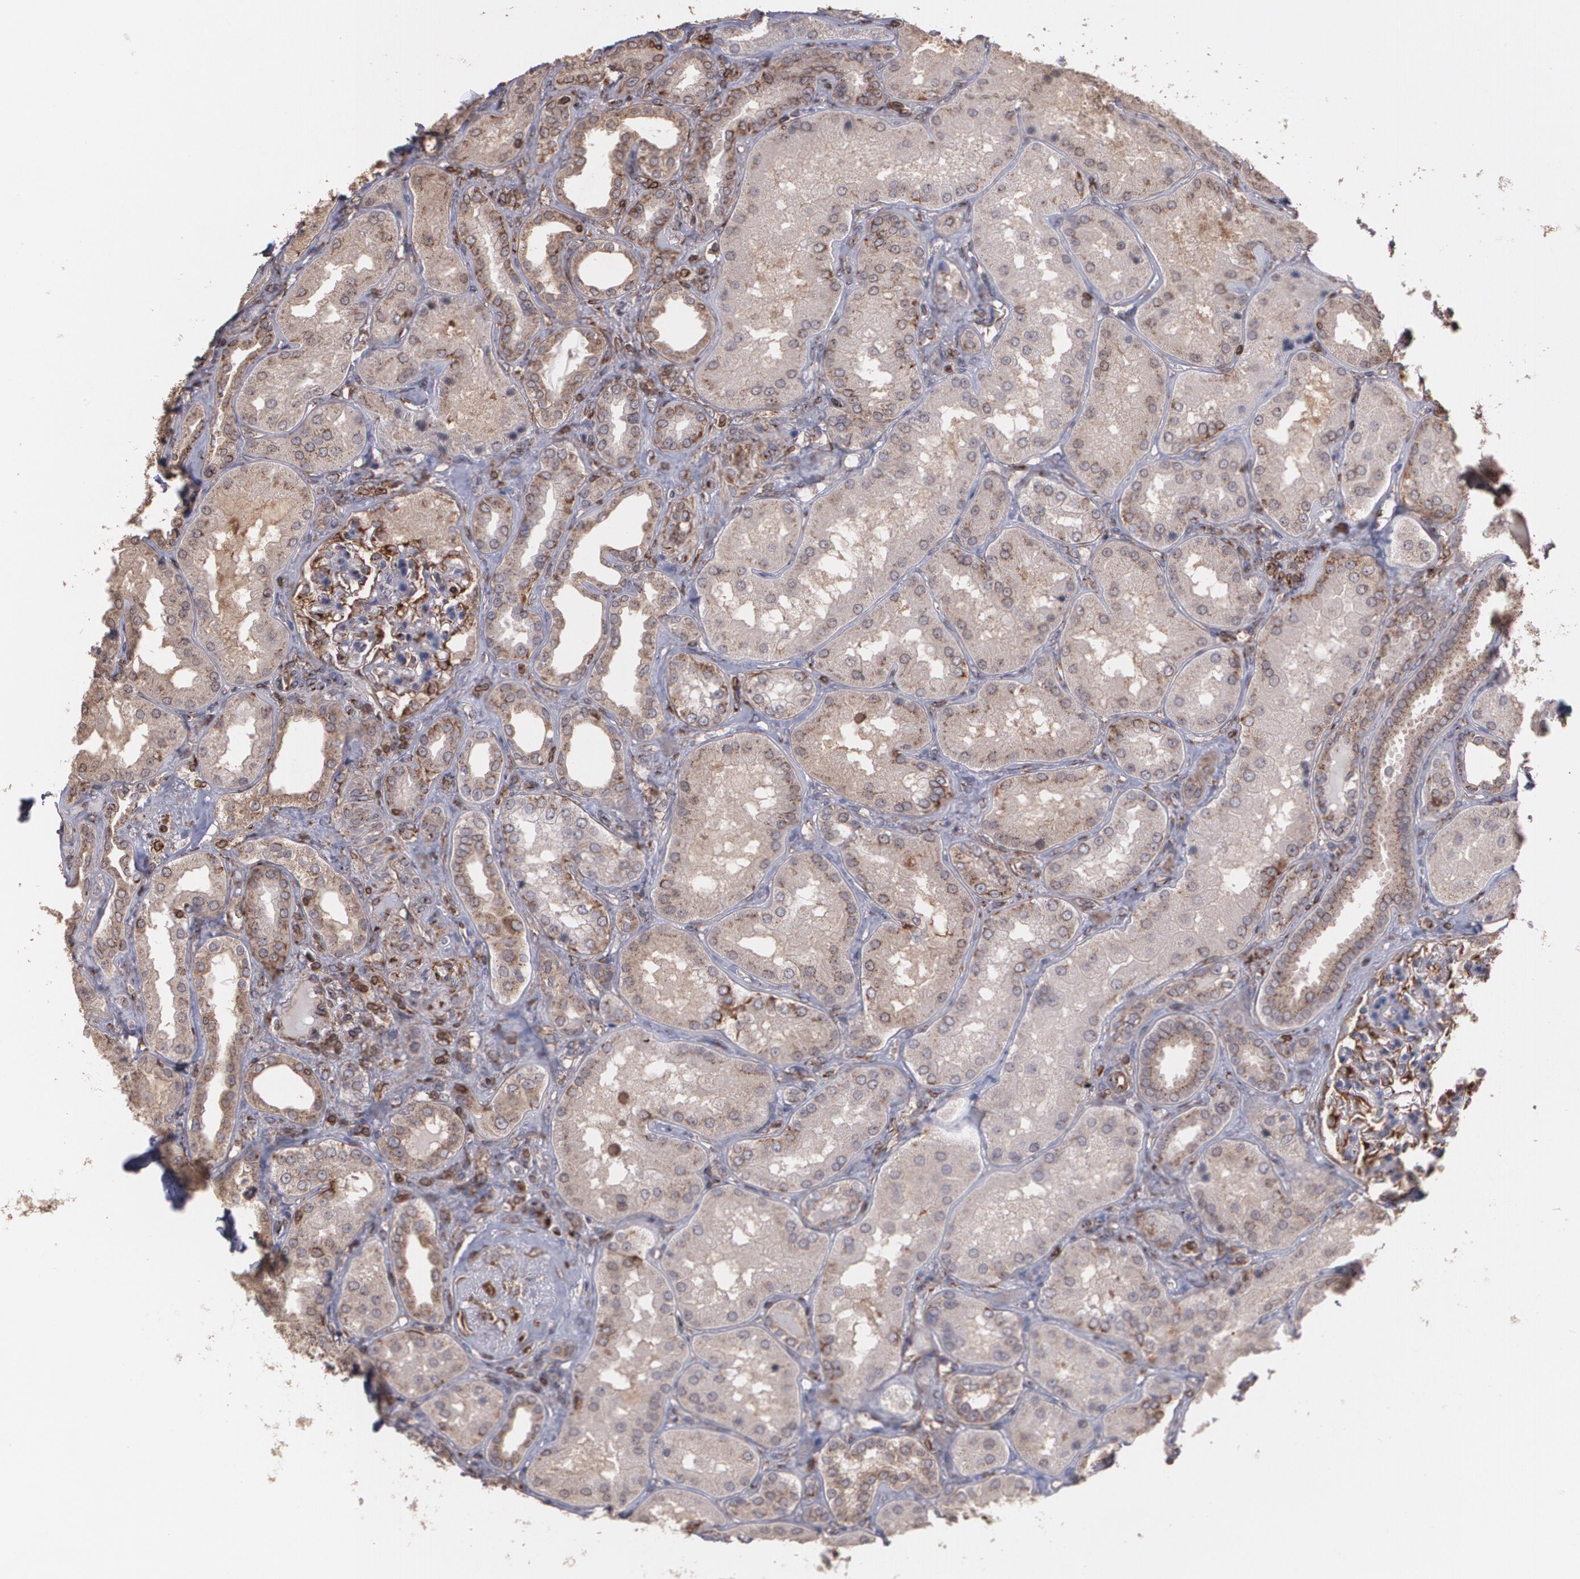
{"staining": {"intensity": "strong", "quantity": ">75%", "location": "cytoplasmic/membranous"}, "tissue": "kidney", "cell_type": "Cells in glomeruli", "image_type": "normal", "snomed": [{"axis": "morphology", "description": "Normal tissue, NOS"}, {"axis": "topography", "description": "Kidney"}], "caption": "A high-resolution histopathology image shows immunohistochemistry (IHC) staining of benign kidney, which reveals strong cytoplasmic/membranous expression in approximately >75% of cells in glomeruli.", "gene": "TRIP11", "patient": {"sex": "female", "age": 56}}